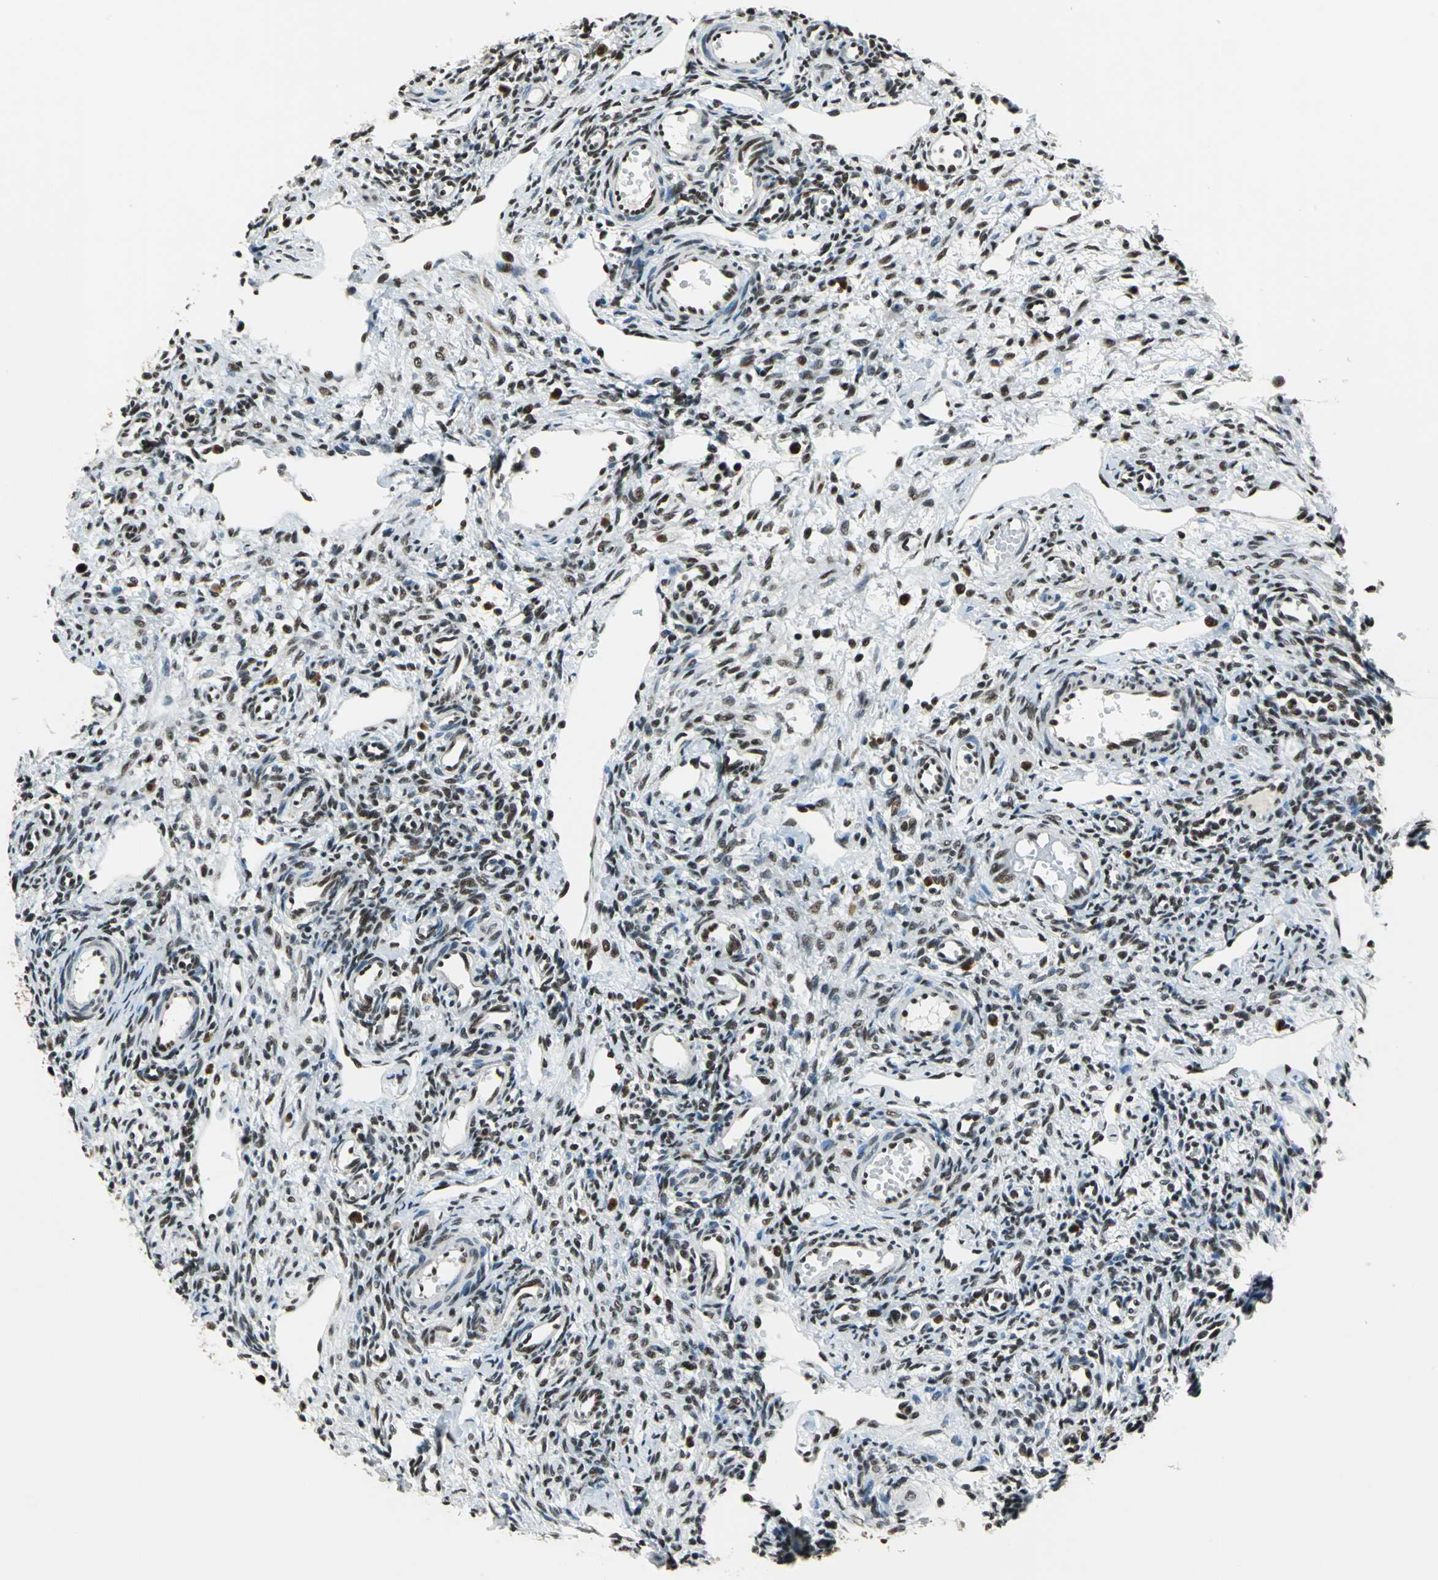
{"staining": {"intensity": "moderate", "quantity": ">75%", "location": "nuclear"}, "tissue": "ovary", "cell_type": "Follicle cells", "image_type": "normal", "snomed": [{"axis": "morphology", "description": "Normal tissue, NOS"}, {"axis": "topography", "description": "Ovary"}], "caption": "There is medium levels of moderate nuclear expression in follicle cells of unremarkable ovary, as demonstrated by immunohistochemical staining (brown color).", "gene": "BCLAF1", "patient": {"sex": "female", "age": 33}}